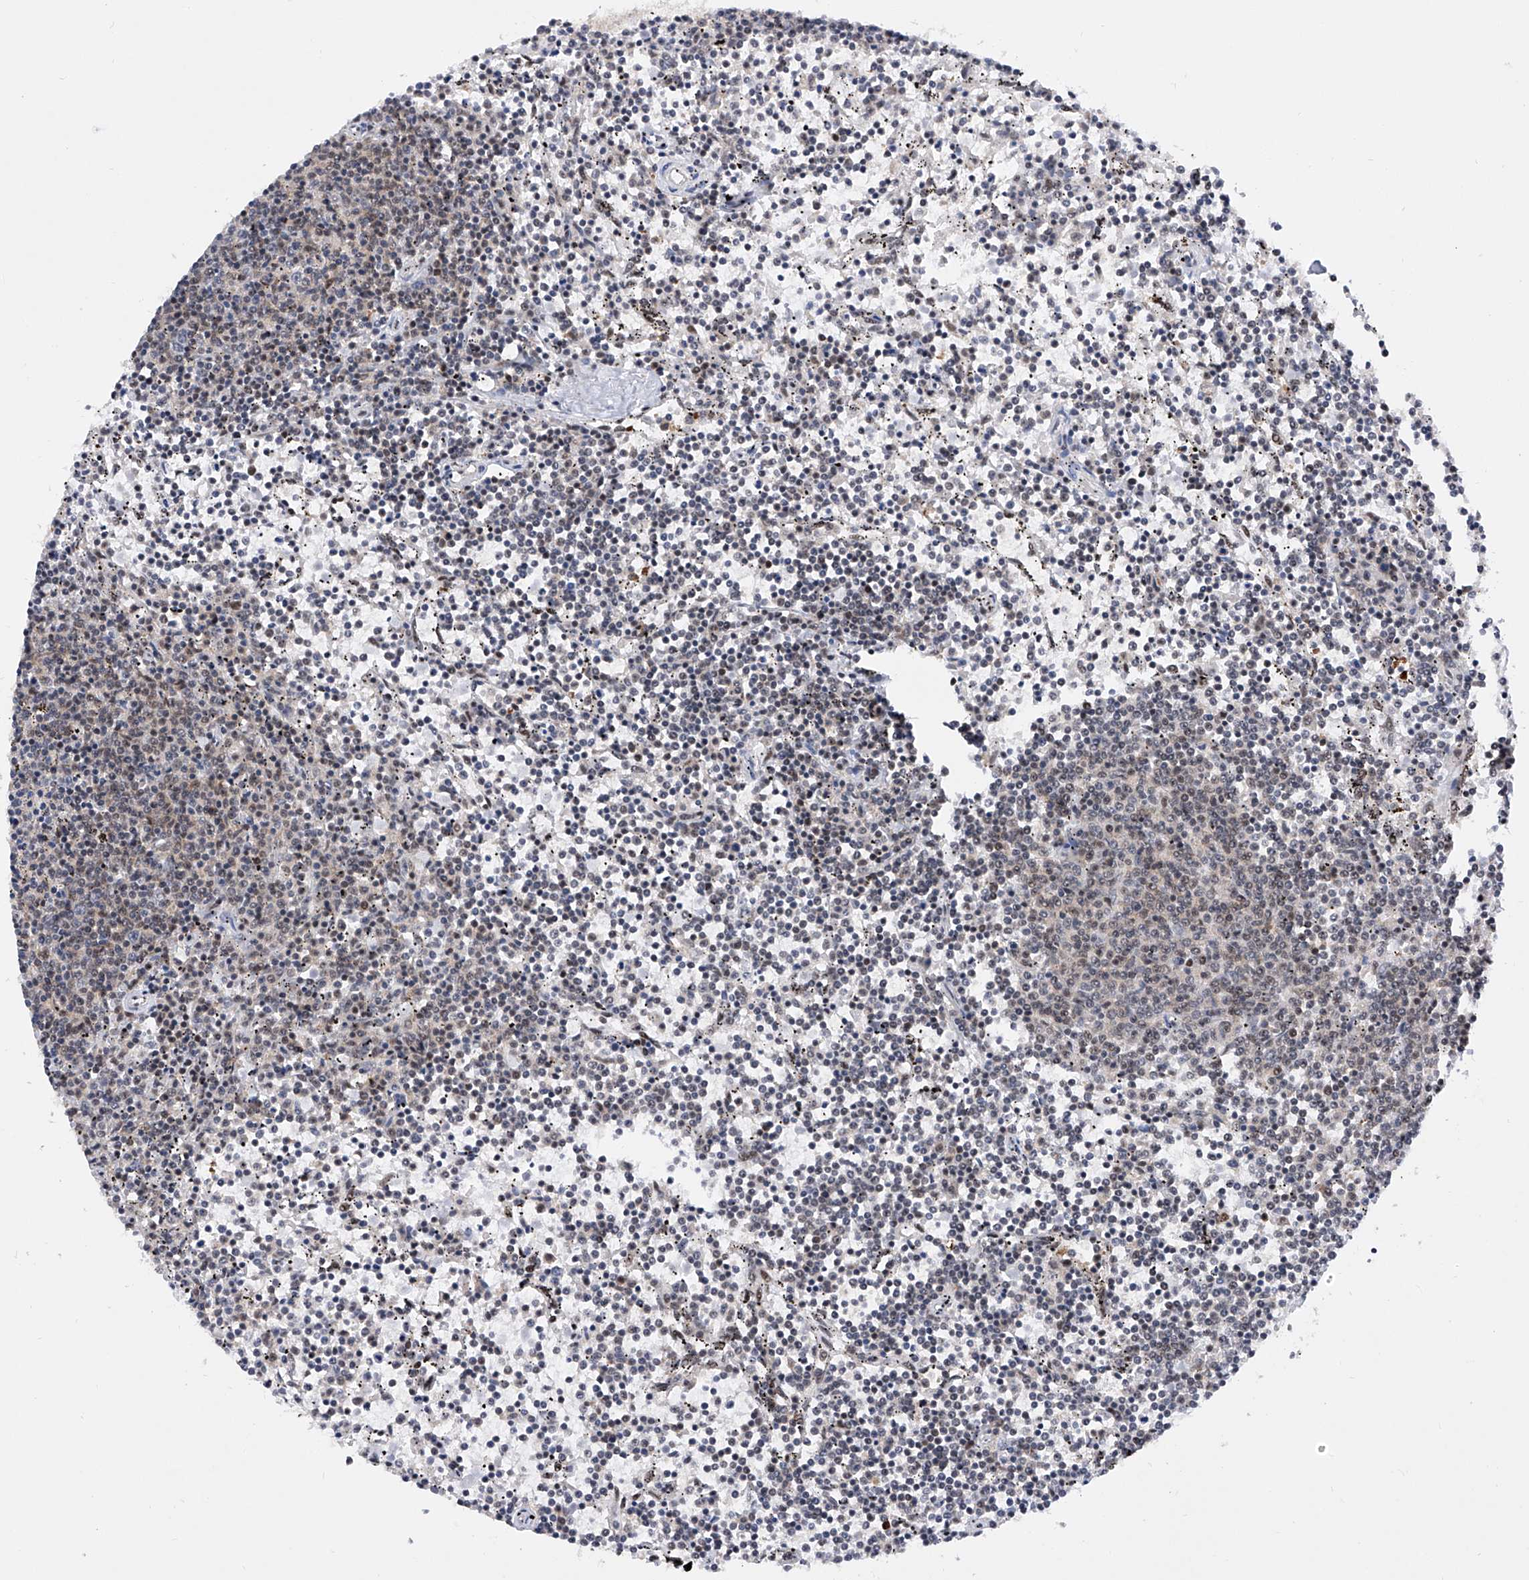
{"staining": {"intensity": "negative", "quantity": "none", "location": "none"}, "tissue": "lymphoma", "cell_type": "Tumor cells", "image_type": "cancer", "snomed": [{"axis": "morphology", "description": "Malignant lymphoma, non-Hodgkin's type, Low grade"}, {"axis": "topography", "description": "Spleen"}], "caption": "Histopathology image shows no protein staining in tumor cells of lymphoma tissue. The staining is performed using DAB (3,3'-diaminobenzidine) brown chromogen with nuclei counter-stained in using hematoxylin.", "gene": "RAD54L", "patient": {"sex": "female", "age": 50}}